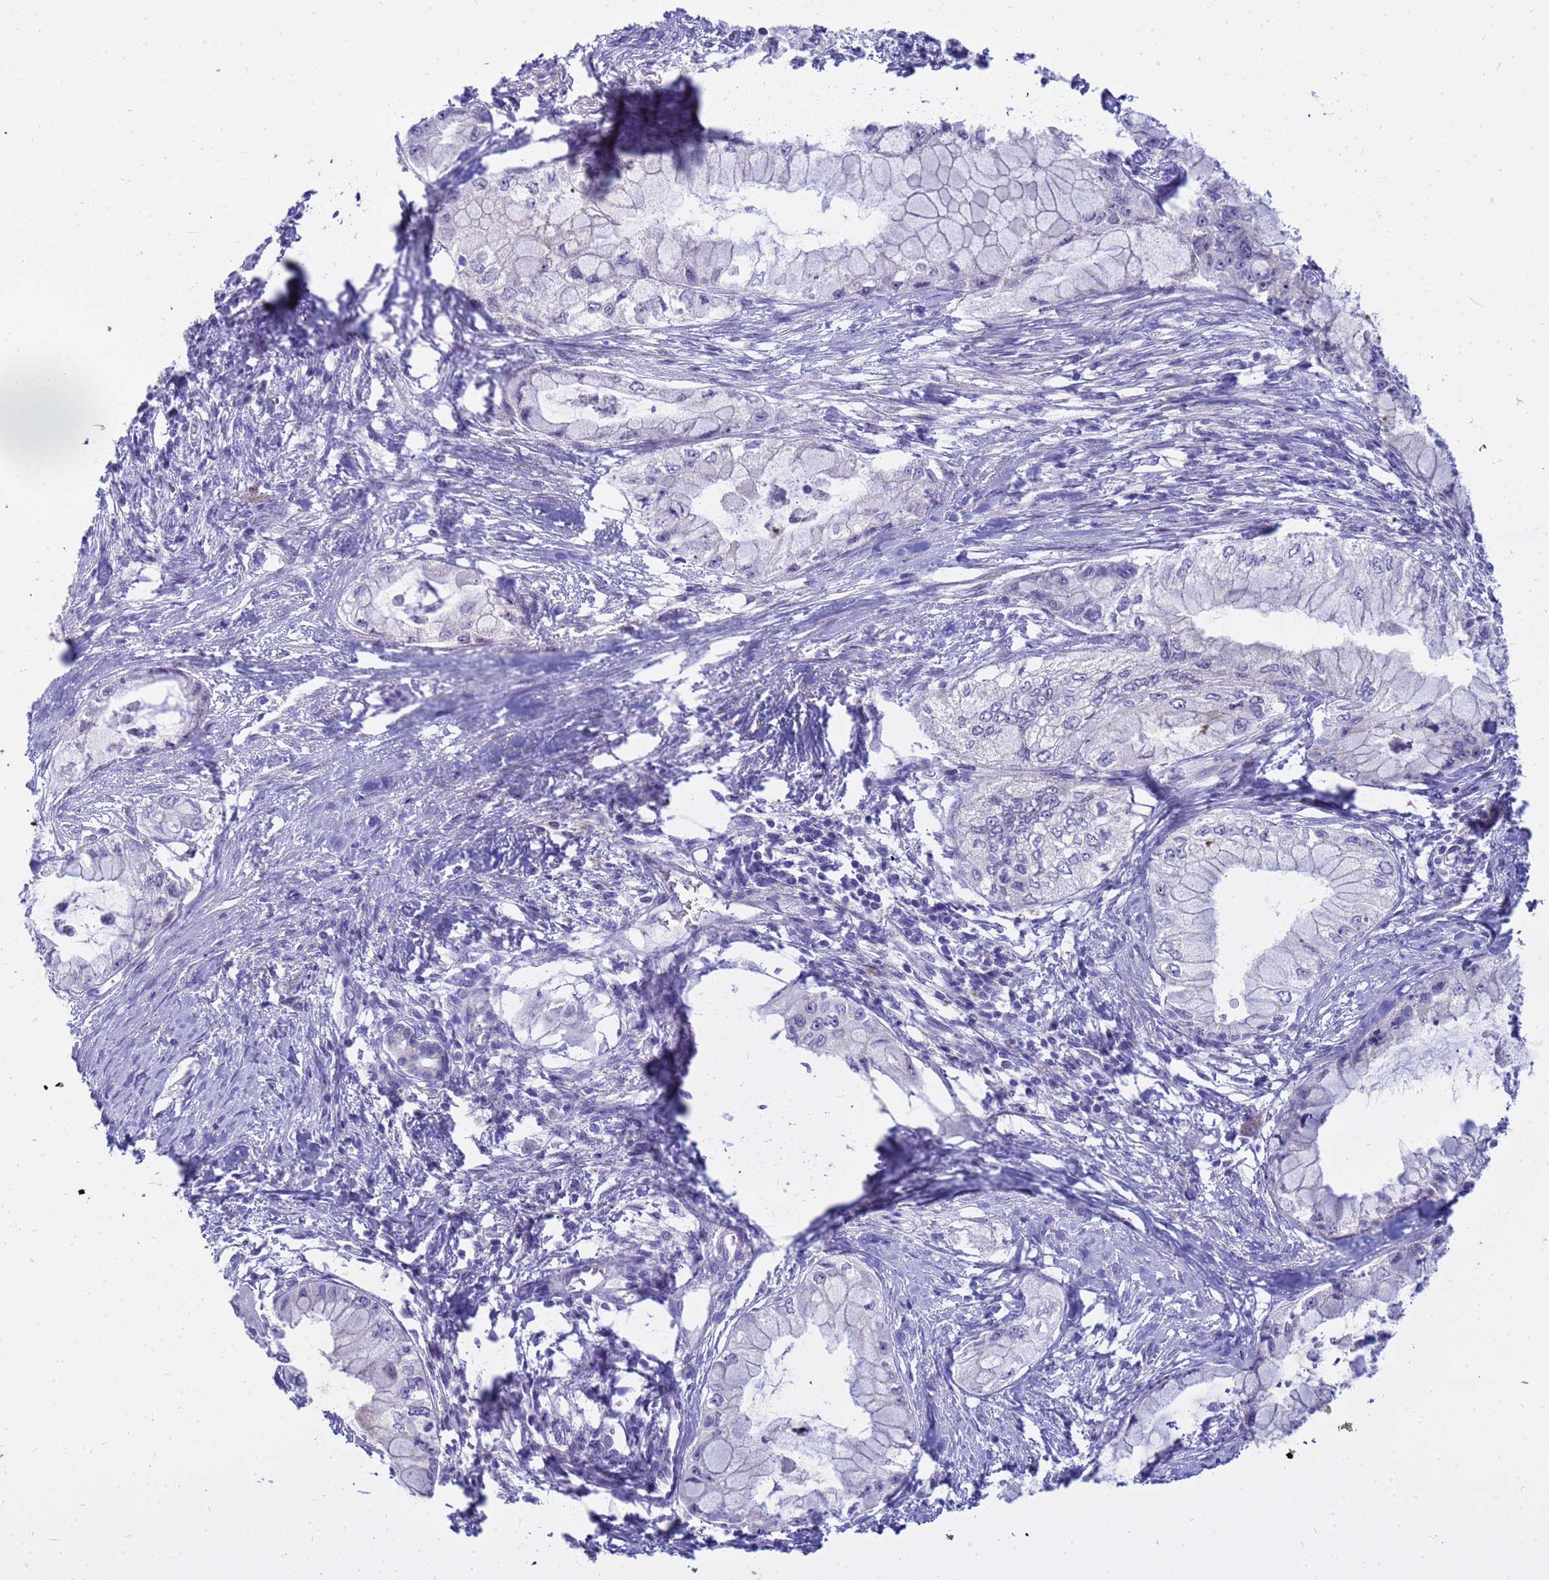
{"staining": {"intensity": "negative", "quantity": "none", "location": "none"}, "tissue": "pancreatic cancer", "cell_type": "Tumor cells", "image_type": "cancer", "snomed": [{"axis": "morphology", "description": "Adenocarcinoma, NOS"}, {"axis": "topography", "description": "Pancreas"}], "caption": "This is an immunohistochemistry photomicrograph of human pancreatic cancer (adenocarcinoma). There is no positivity in tumor cells.", "gene": "LRATD1", "patient": {"sex": "male", "age": 48}}